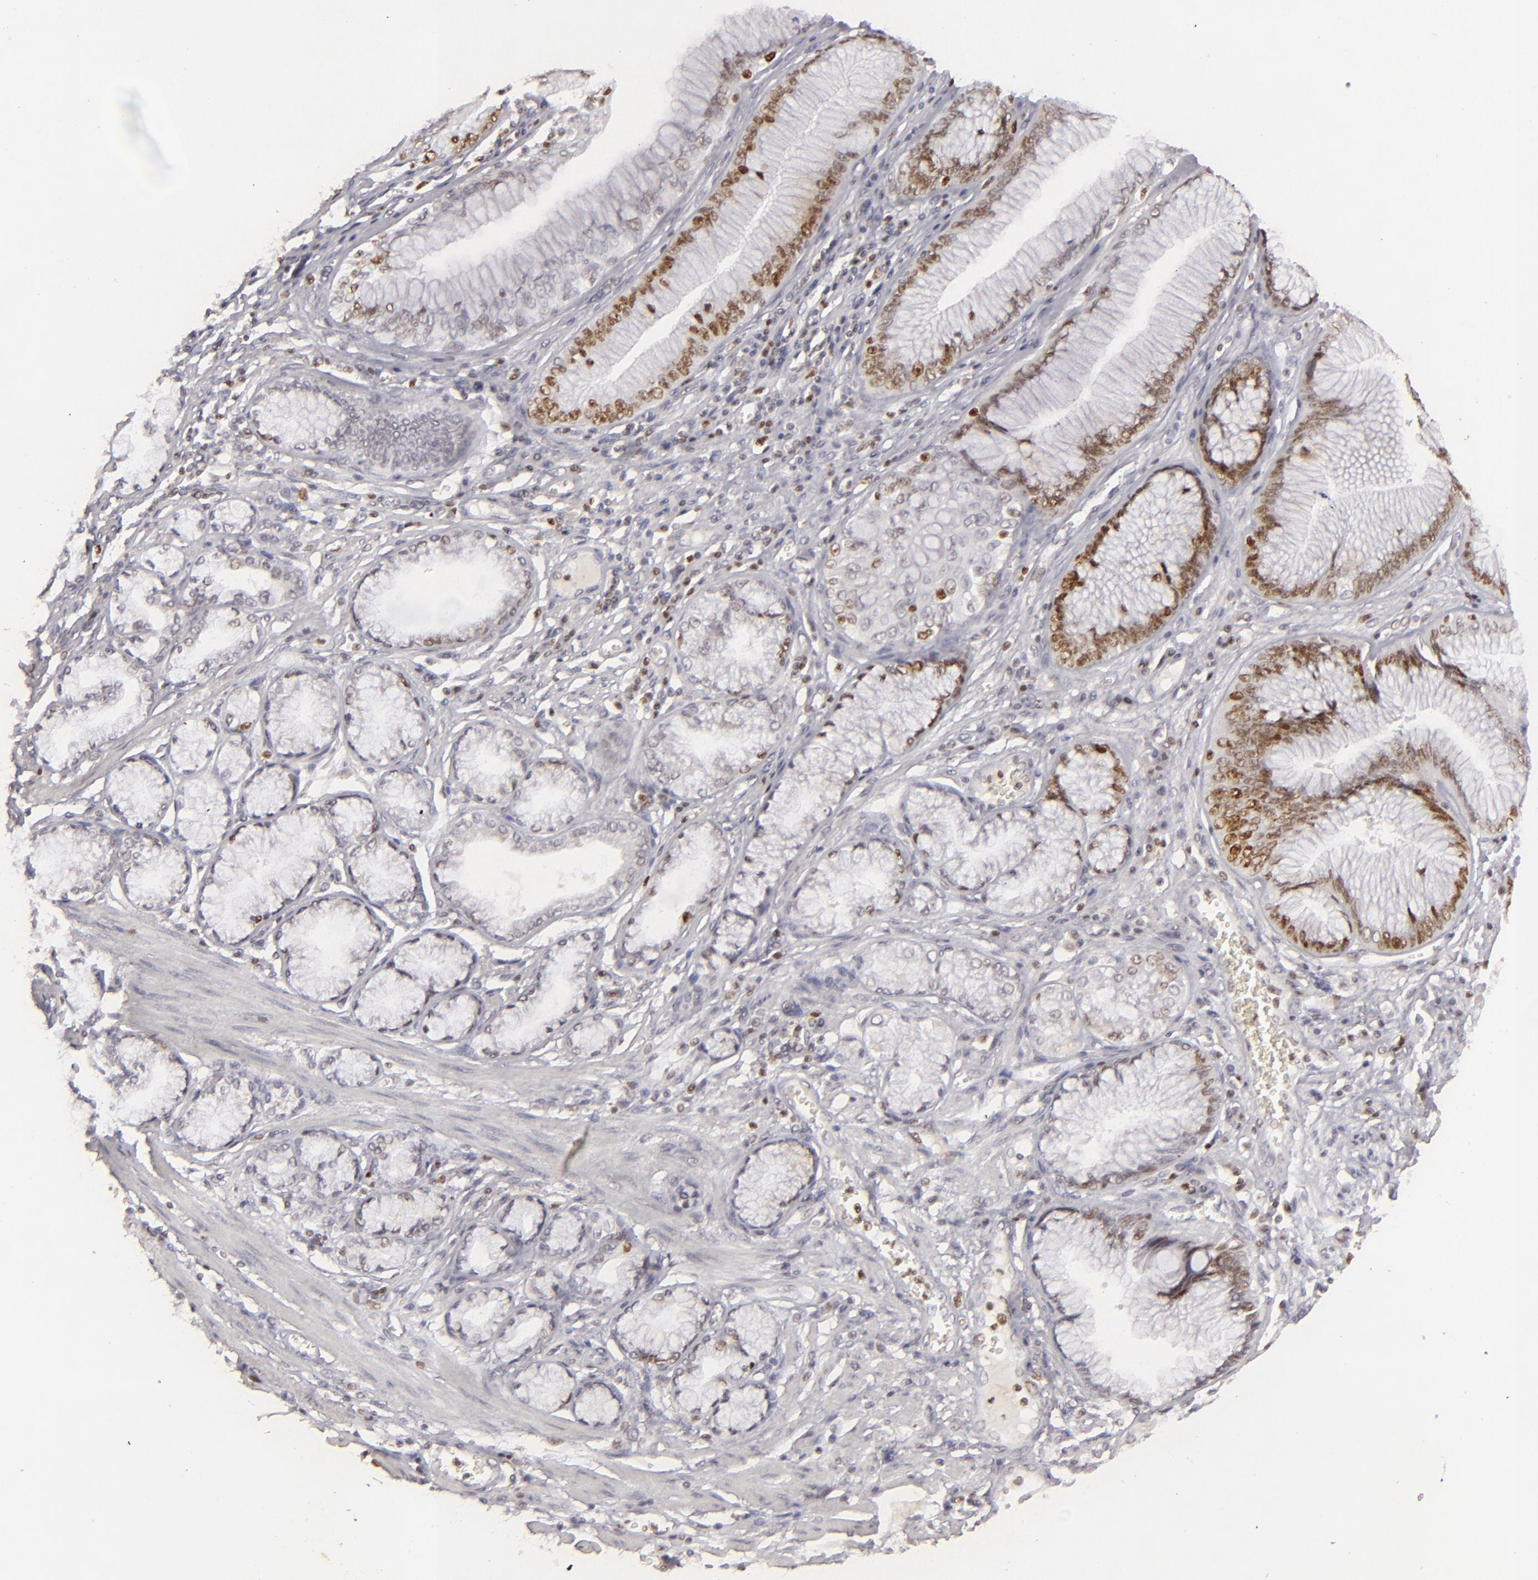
{"staining": {"intensity": "strong", "quantity": ">75%", "location": "nuclear"}, "tissue": "stomach cancer", "cell_type": "Tumor cells", "image_type": "cancer", "snomed": [{"axis": "morphology", "description": "Adenocarcinoma, NOS"}, {"axis": "topography", "description": "Pancreas"}, {"axis": "topography", "description": "Stomach, upper"}], "caption": "Immunohistochemical staining of stomach cancer reveals strong nuclear protein expression in about >75% of tumor cells. (brown staining indicates protein expression, while blue staining denotes nuclei).", "gene": "FEN1", "patient": {"sex": "male", "age": 77}}